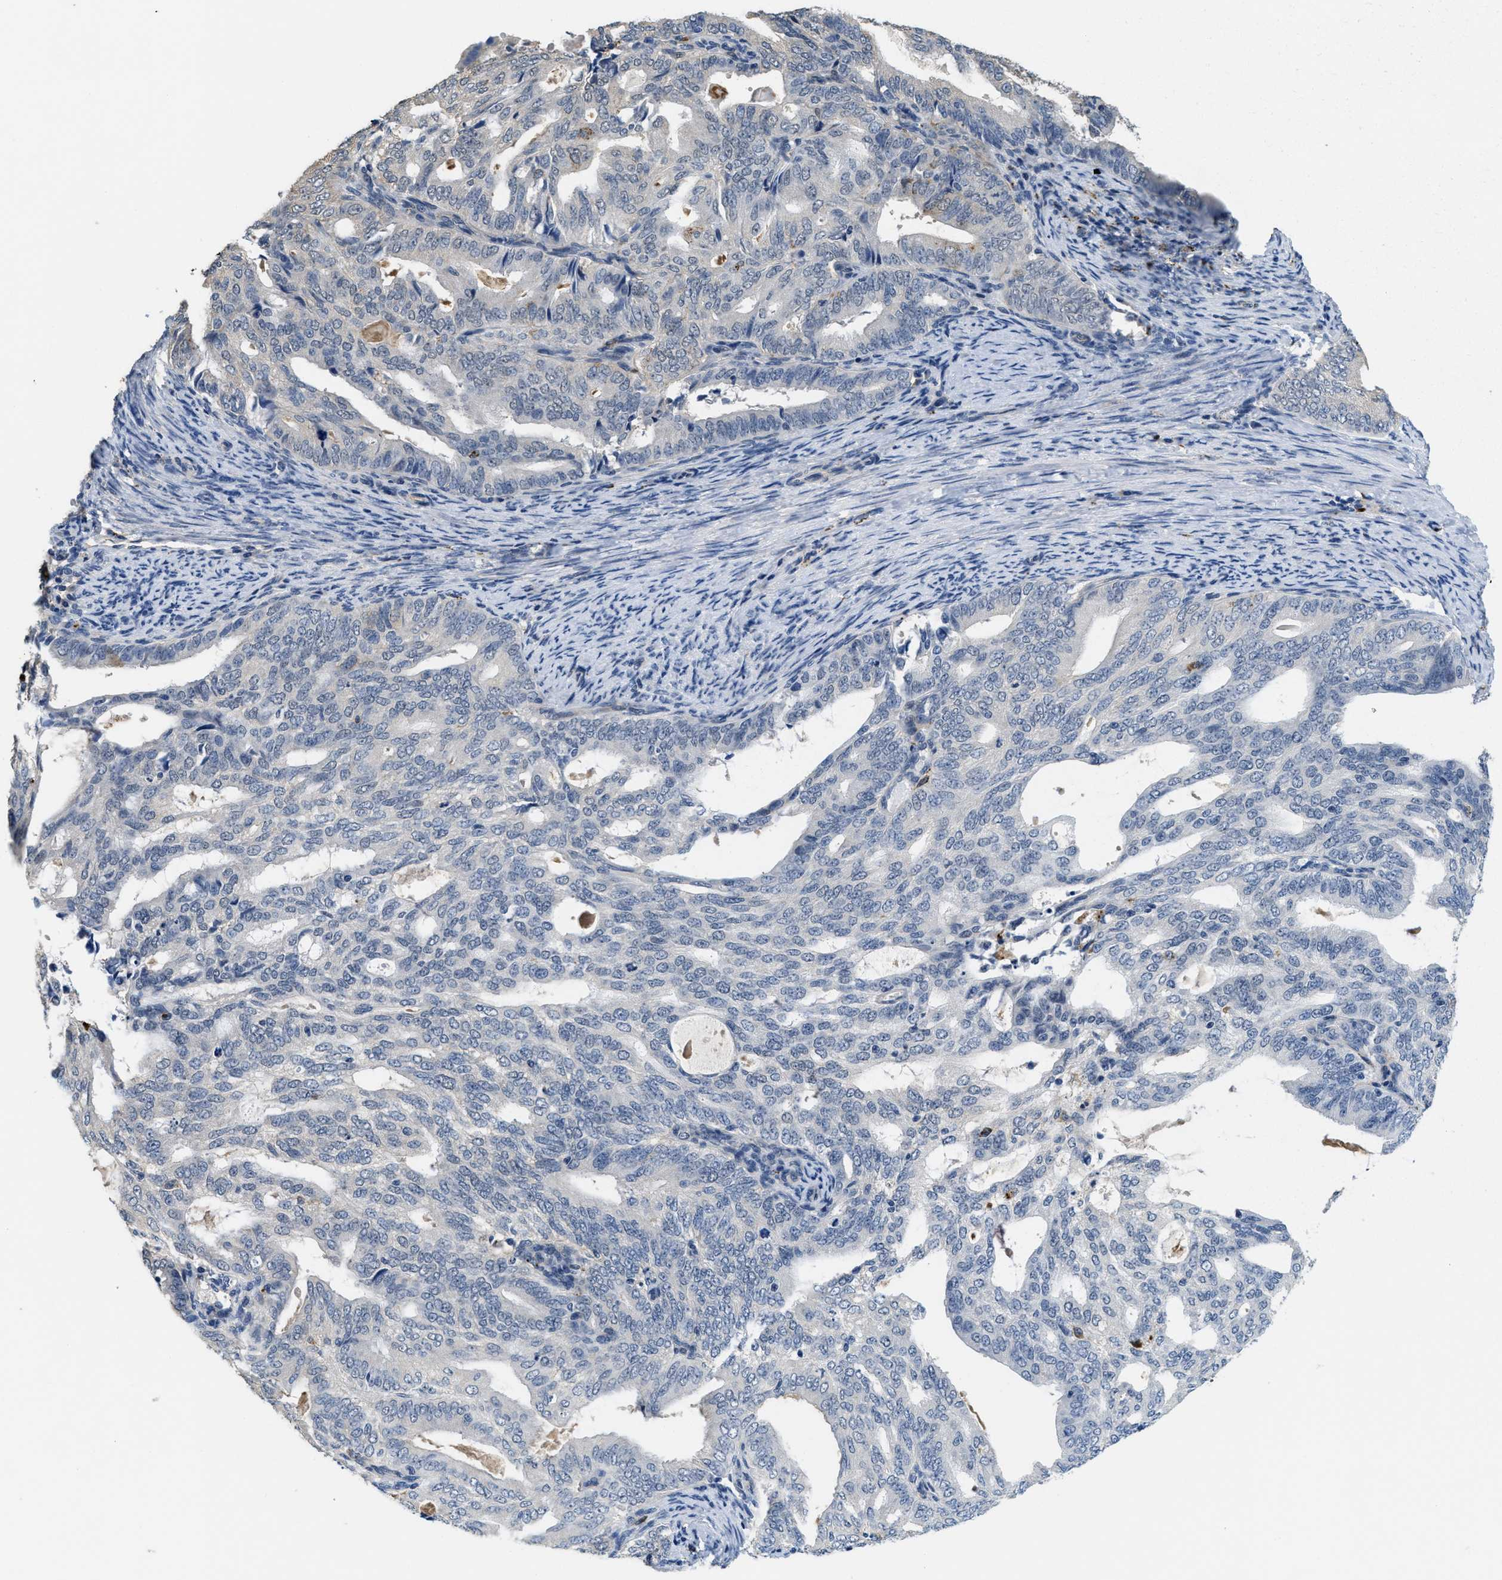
{"staining": {"intensity": "negative", "quantity": "none", "location": "none"}, "tissue": "endometrial cancer", "cell_type": "Tumor cells", "image_type": "cancer", "snomed": [{"axis": "morphology", "description": "Adenocarcinoma, NOS"}, {"axis": "topography", "description": "Endometrium"}], "caption": "An image of adenocarcinoma (endometrial) stained for a protein reveals no brown staining in tumor cells. The staining was performed using DAB to visualize the protein expression in brown, while the nuclei were stained in blue with hematoxylin (Magnification: 20x).", "gene": "BMPR2", "patient": {"sex": "female", "age": 58}}